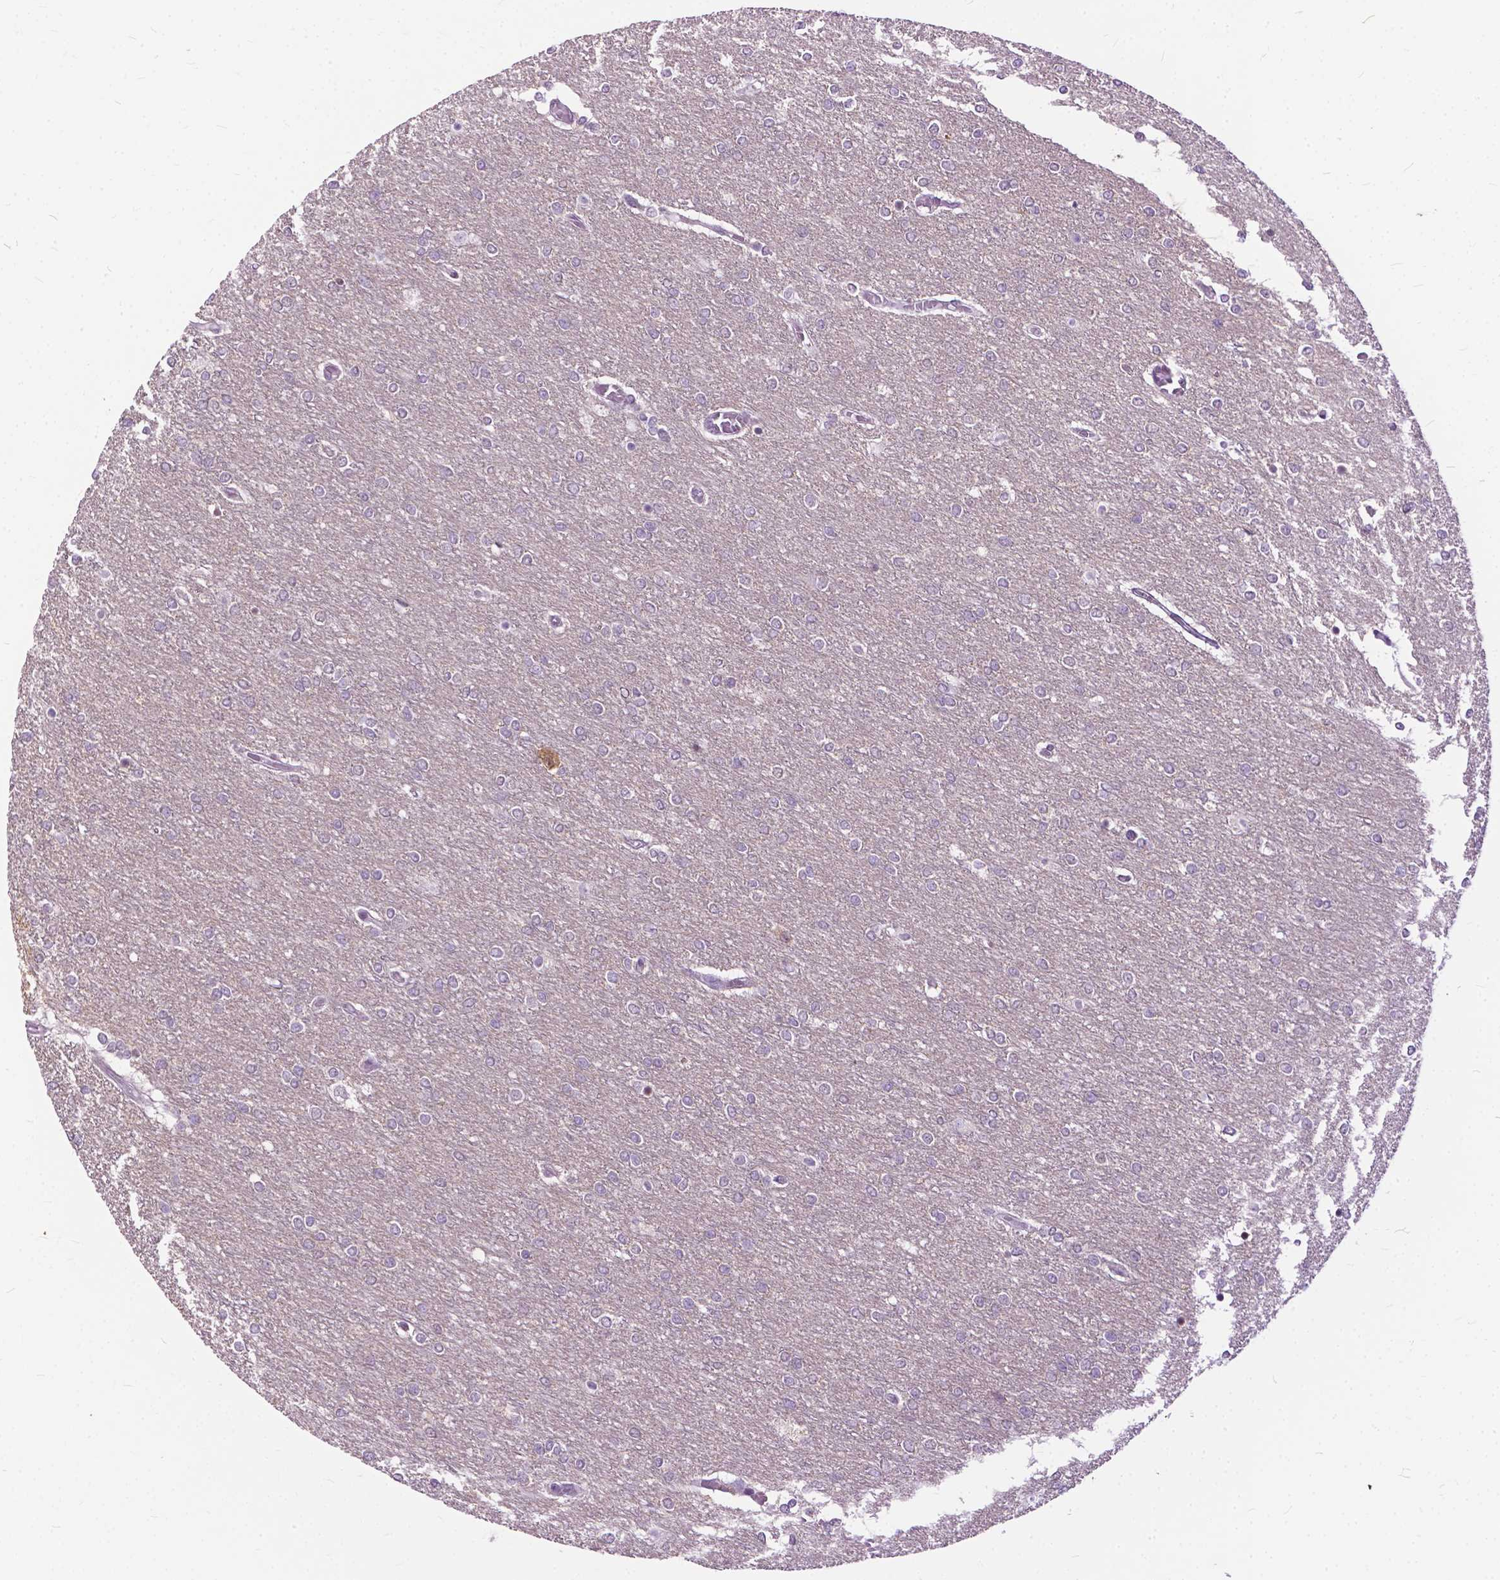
{"staining": {"intensity": "negative", "quantity": "none", "location": "none"}, "tissue": "glioma", "cell_type": "Tumor cells", "image_type": "cancer", "snomed": [{"axis": "morphology", "description": "Glioma, malignant, High grade"}, {"axis": "topography", "description": "Brain"}], "caption": "Glioma was stained to show a protein in brown. There is no significant positivity in tumor cells.", "gene": "TTC9B", "patient": {"sex": "female", "age": 61}}